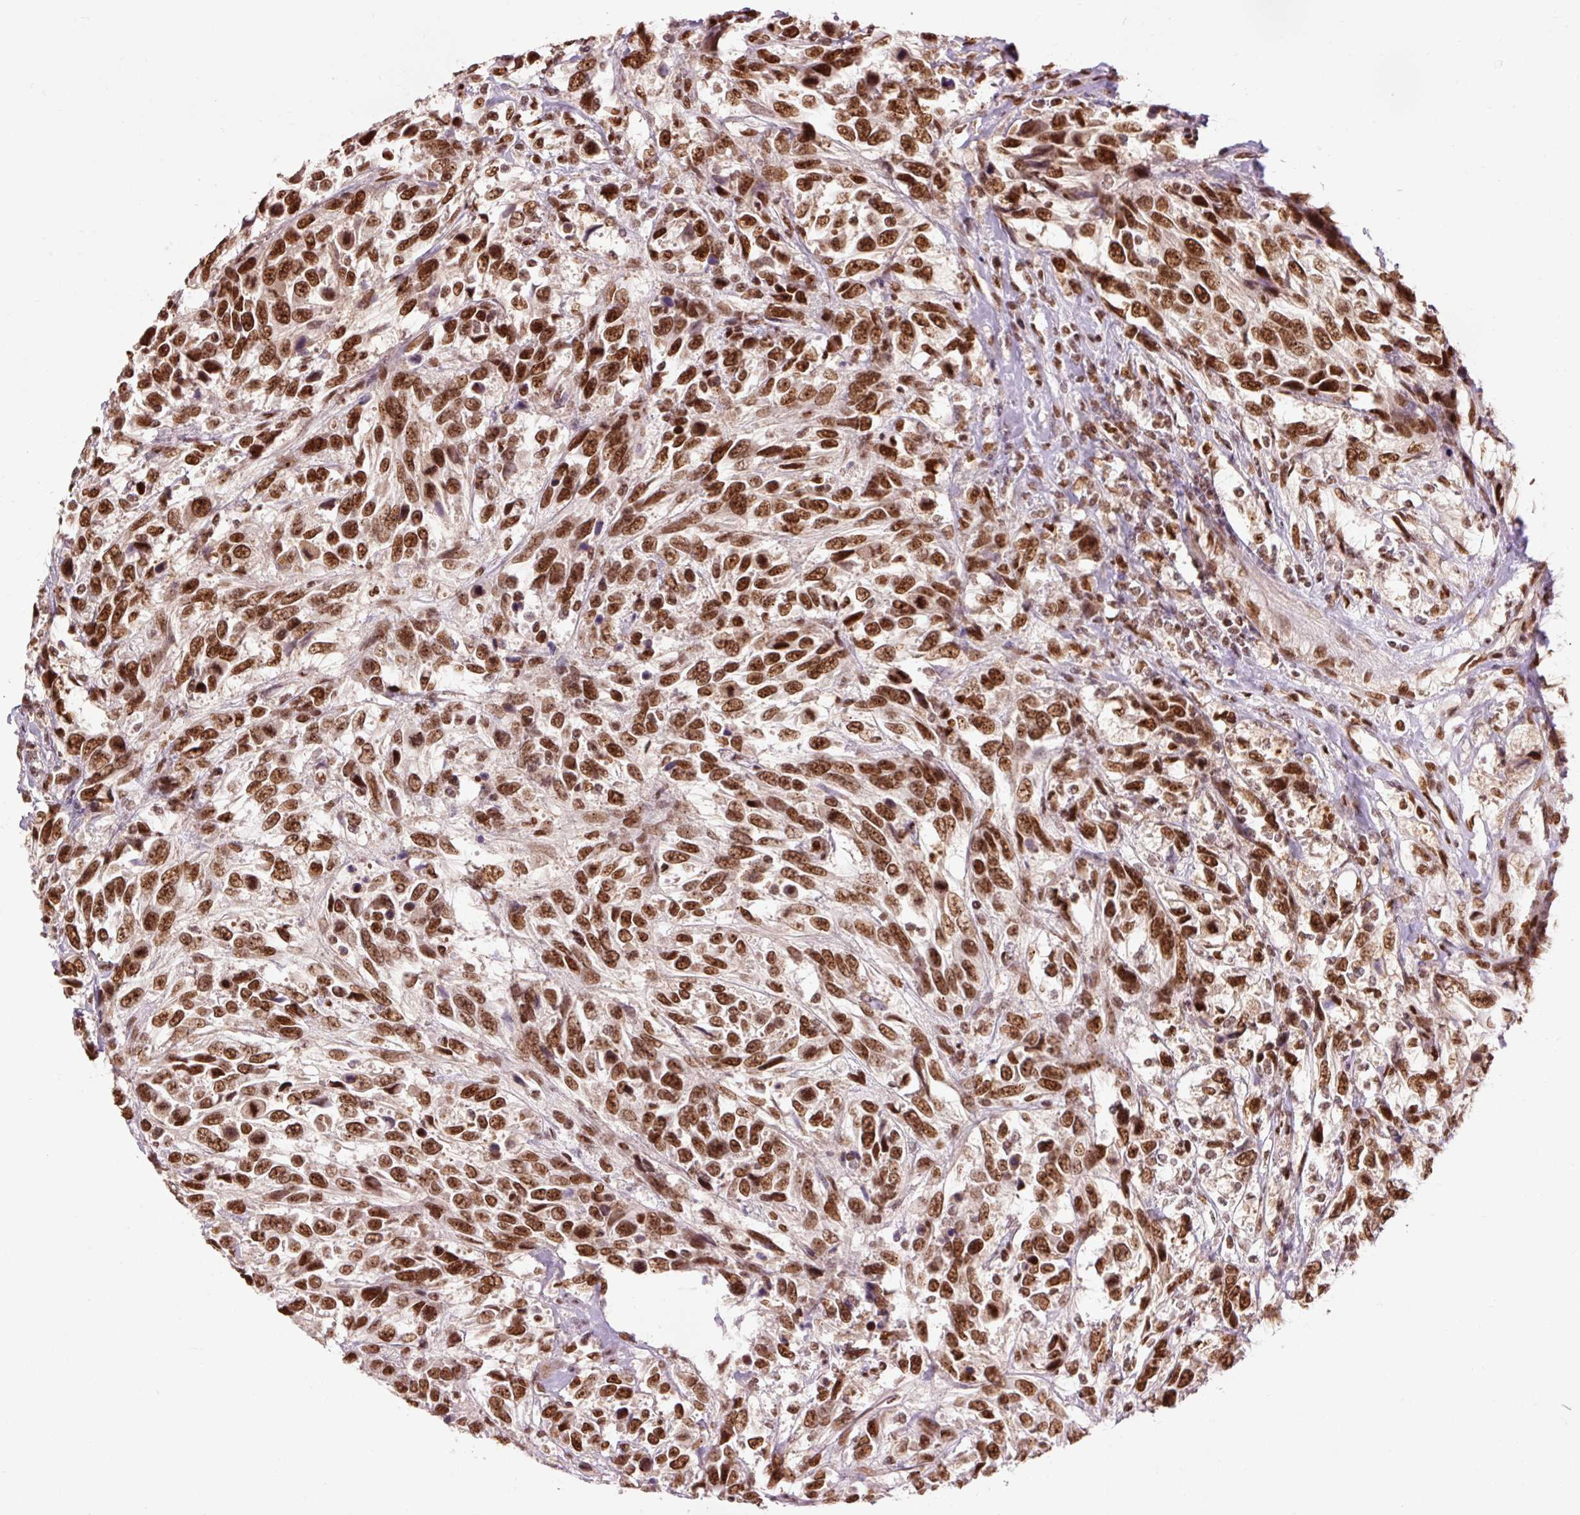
{"staining": {"intensity": "strong", "quantity": ">75%", "location": "nuclear"}, "tissue": "urothelial cancer", "cell_type": "Tumor cells", "image_type": "cancer", "snomed": [{"axis": "morphology", "description": "Urothelial carcinoma, High grade"}, {"axis": "topography", "description": "Urinary bladder"}], "caption": "Human urothelial cancer stained with a protein marker displays strong staining in tumor cells.", "gene": "ZBTB44", "patient": {"sex": "female", "age": 70}}